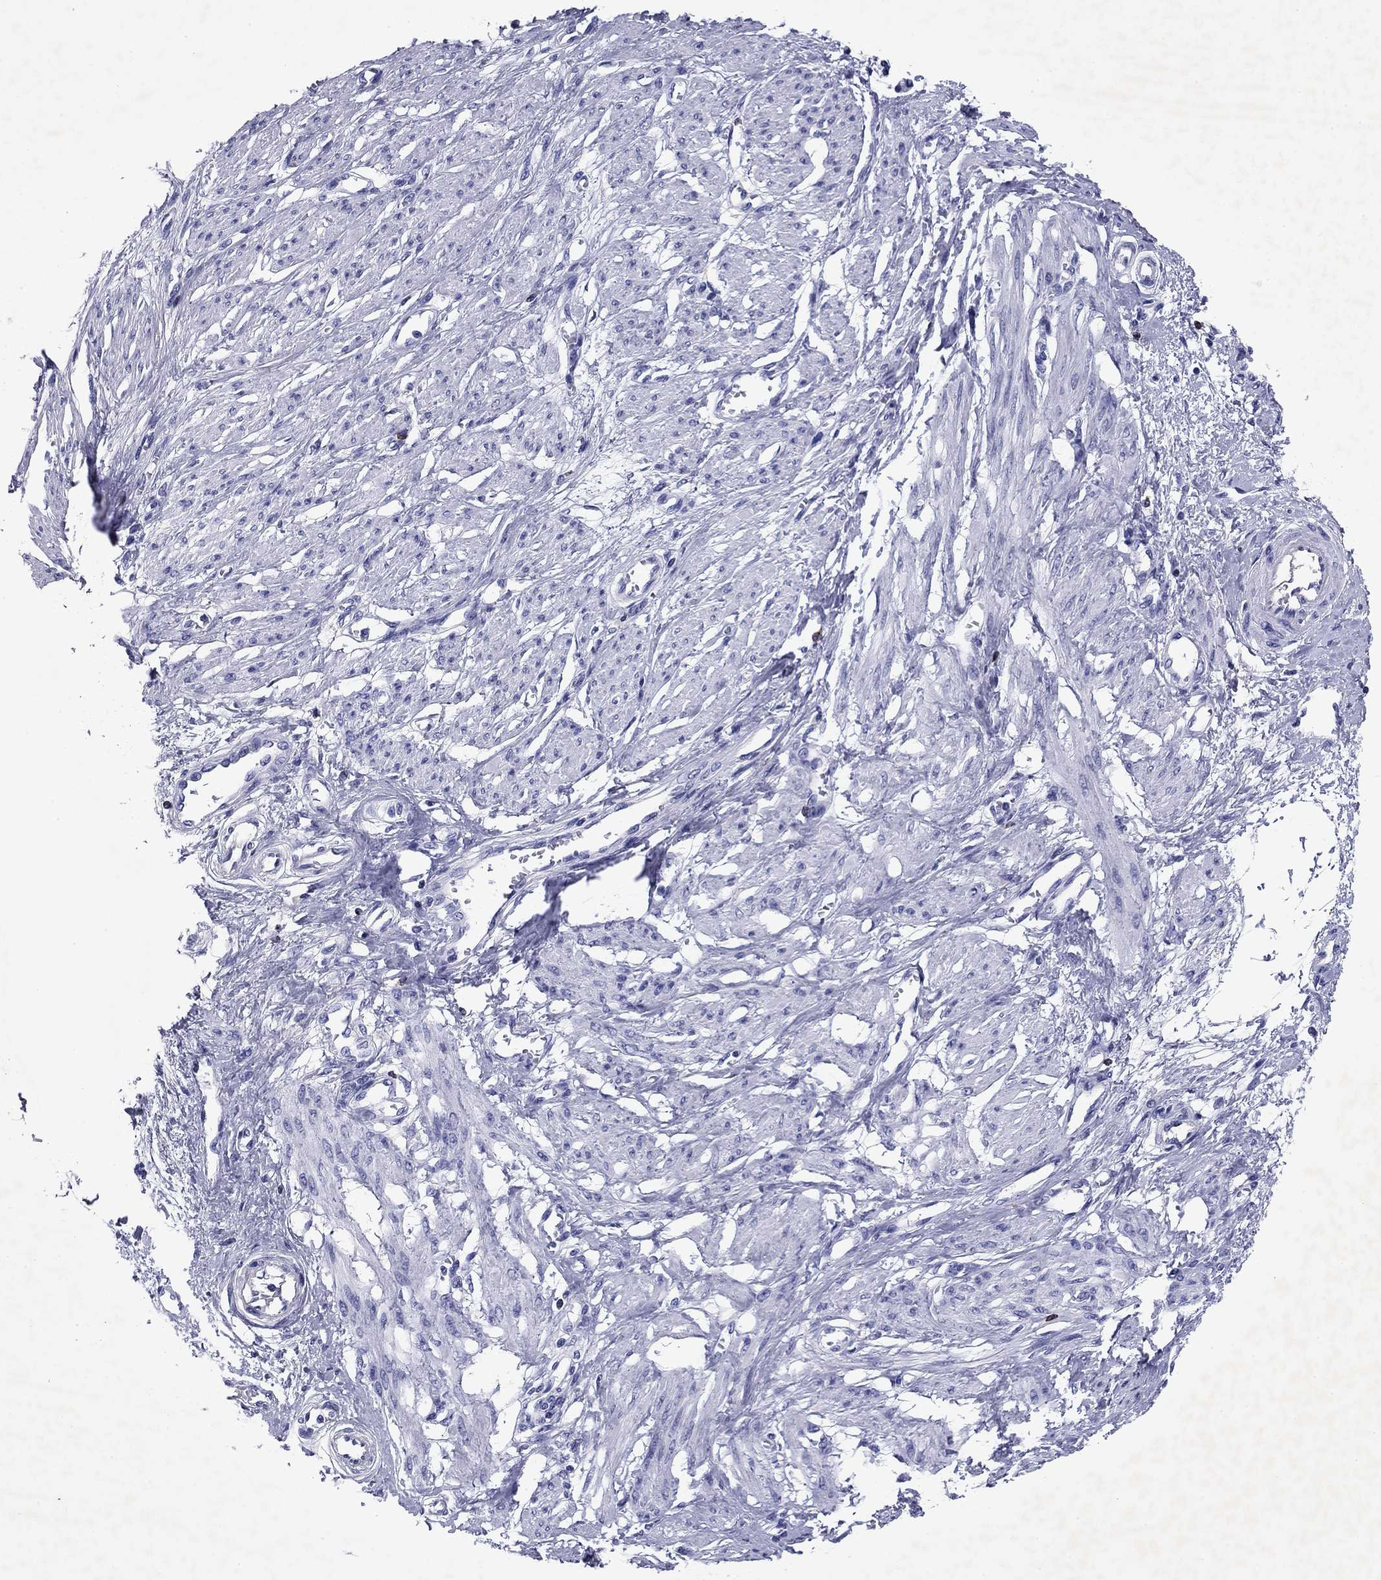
{"staining": {"intensity": "negative", "quantity": "none", "location": "none"}, "tissue": "smooth muscle", "cell_type": "Smooth muscle cells", "image_type": "normal", "snomed": [{"axis": "morphology", "description": "Normal tissue, NOS"}, {"axis": "topography", "description": "Smooth muscle"}, {"axis": "topography", "description": "Uterus"}], "caption": "Image shows no protein expression in smooth muscle cells of benign smooth muscle. Brightfield microscopy of immunohistochemistry (IHC) stained with DAB (3,3'-diaminobenzidine) (brown) and hematoxylin (blue), captured at high magnification.", "gene": "GZMK", "patient": {"sex": "female", "age": 39}}